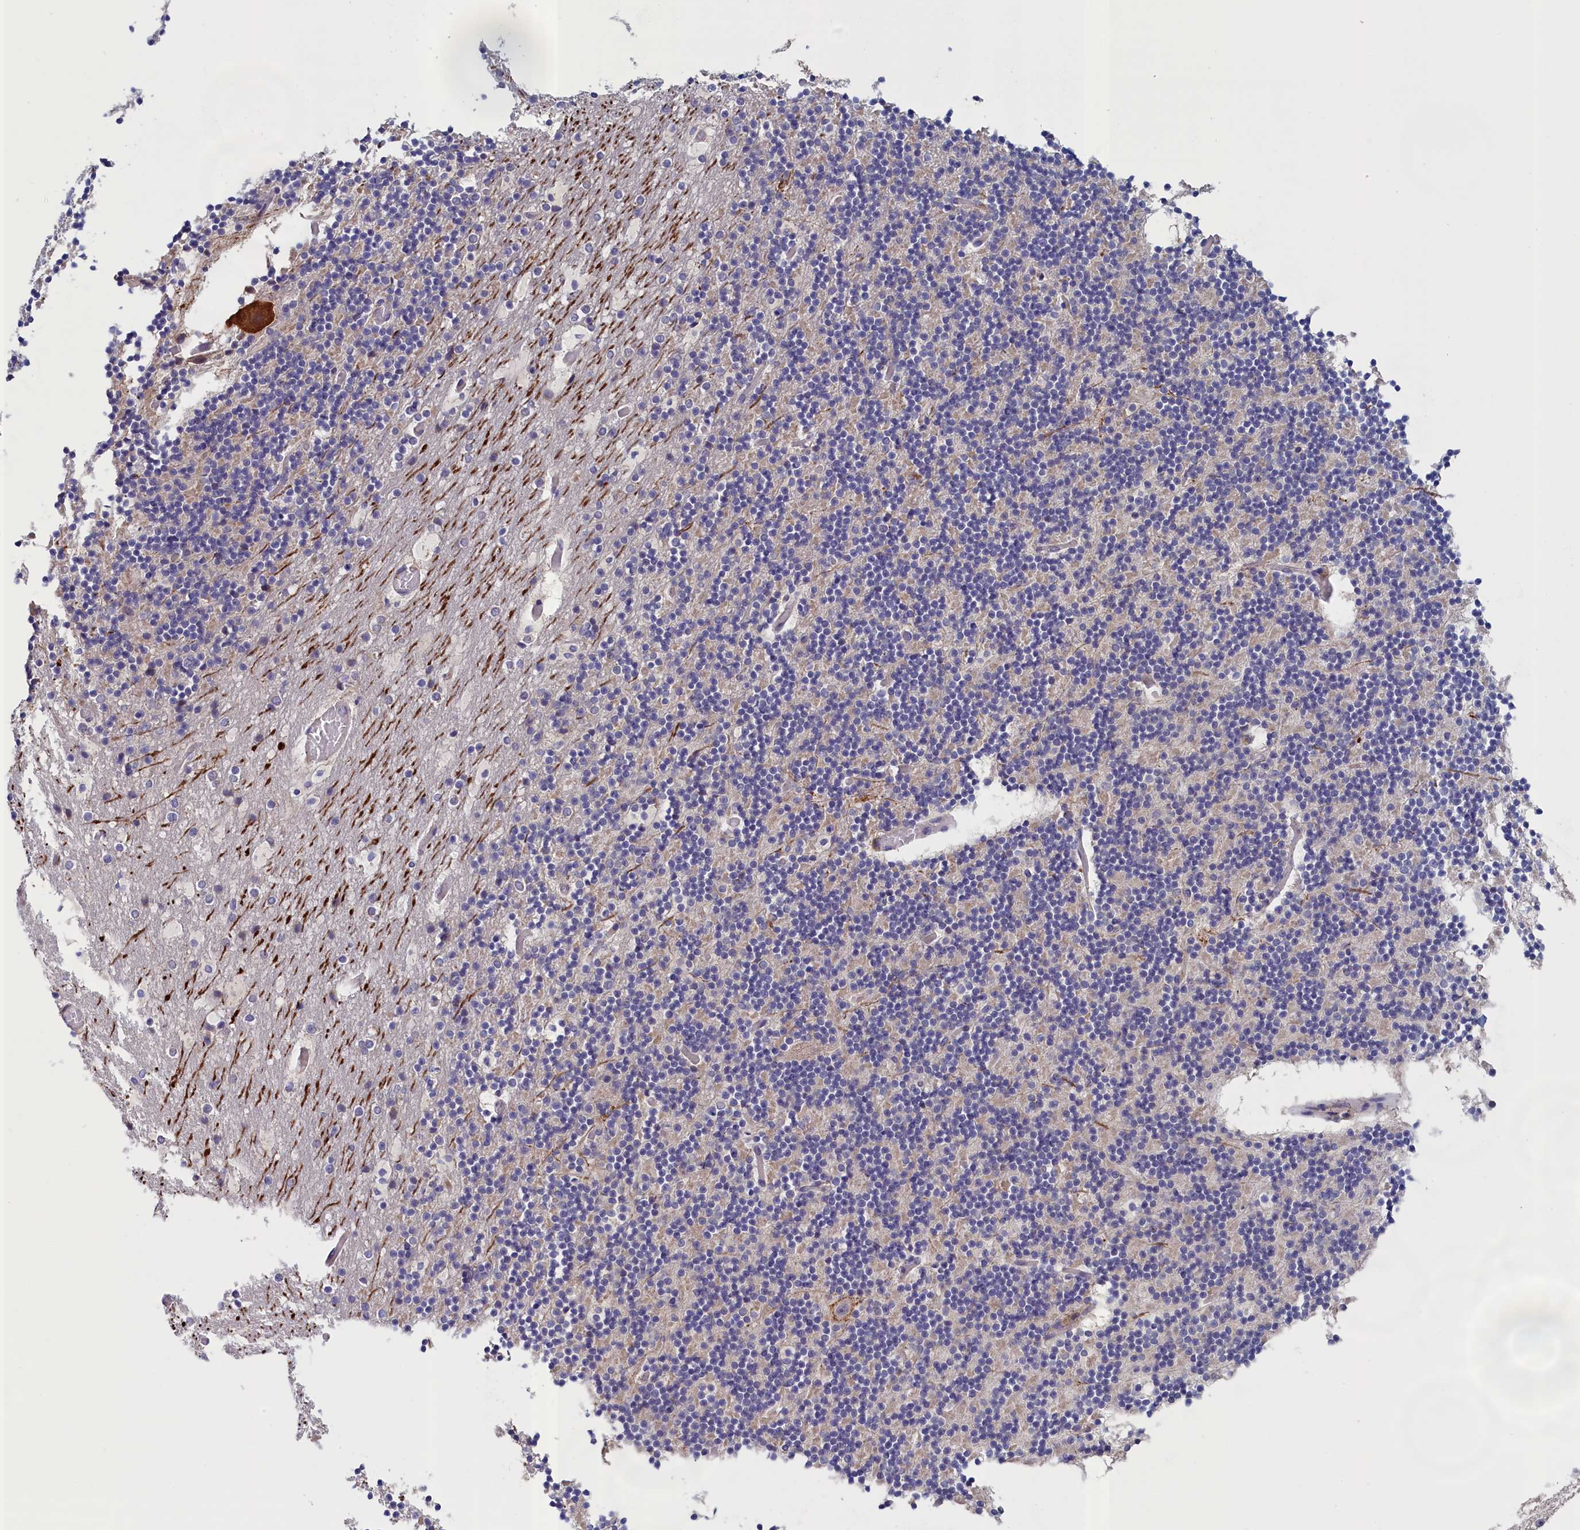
{"staining": {"intensity": "negative", "quantity": "none", "location": "none"}, "tissue": "cerebellum", "cell_type": "Cells in granular layer", "image_type": "normal", "snomed": [{"axis": "morphology", "description": "Normal tissue, NOS"}, {"axis": "topography", "description": "Cerebellum"}], "caption": "High magnification brightfield microscopy of benign cerebellum stained with DAB (3,3'-diaminobenzidine) (brown) and counterstained with hematoxylin (blue): cells in granular layer show no significant expression. Brightfield microscopy of IHC stained with DAB (brown) and hematoxylin (blue), captured at high magnification.", "gene": "ANKRD2", "patient": {"sex": "male", "age": 57}}